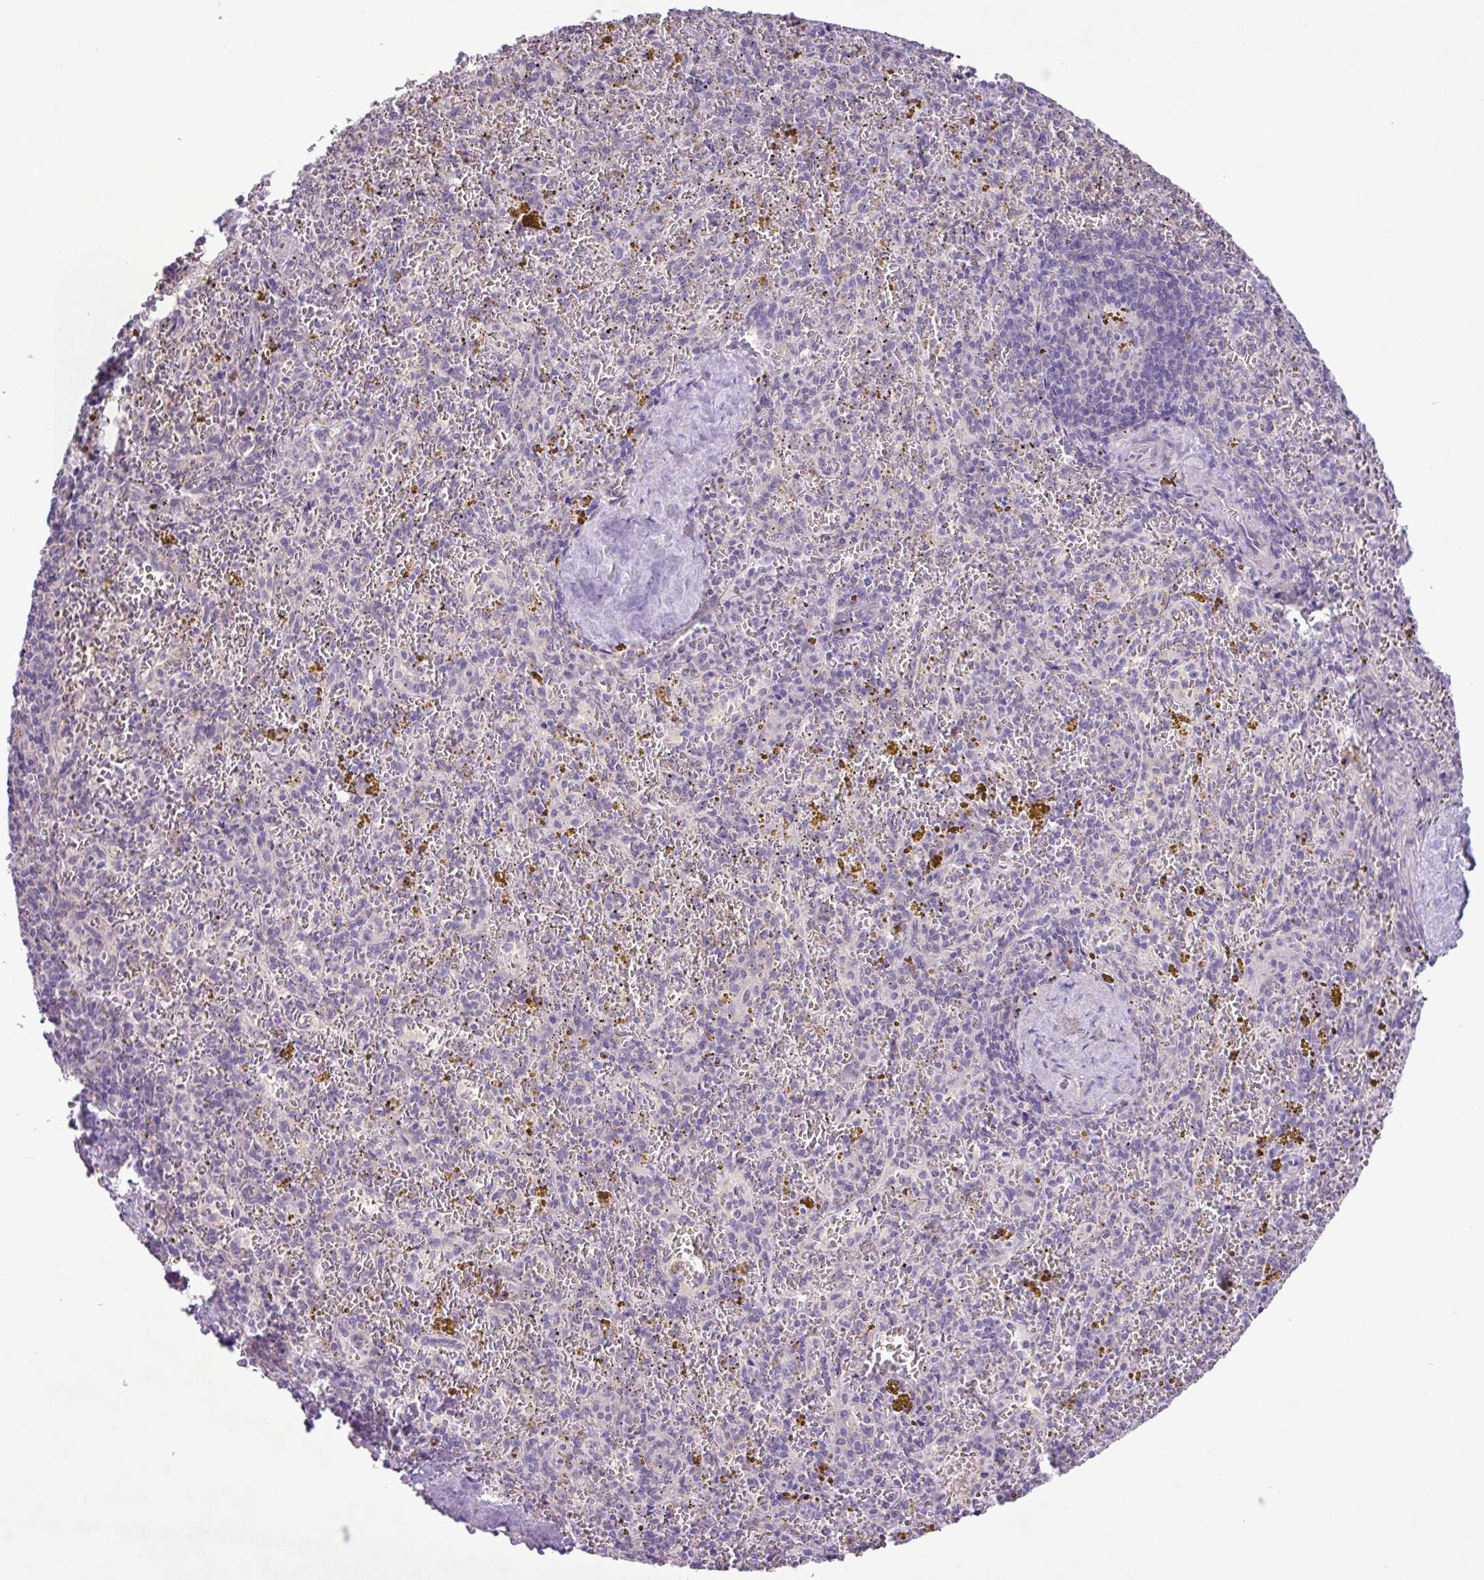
{"staining": {"intensity": "negative", "quantity": "none", "location": "none"}, "tissue": "spleen", "cell_type": "Cells in red pulp", "image_type": "normal", "snomed": [{"axis": "morphology", "description": "Normal tissue, NOS"}, {"axis": "topography", "description": "Spleen"}], "caption": "Cells in red pulp are negative for protein expression in benign human spleen. (Stains: DAB immunohistochemistry with hematoxylin counter stain, Microscopy: brightfield microscopy at high magnification).", "gene": "CD248", "patient": {"sex": "male", "age": 57}}